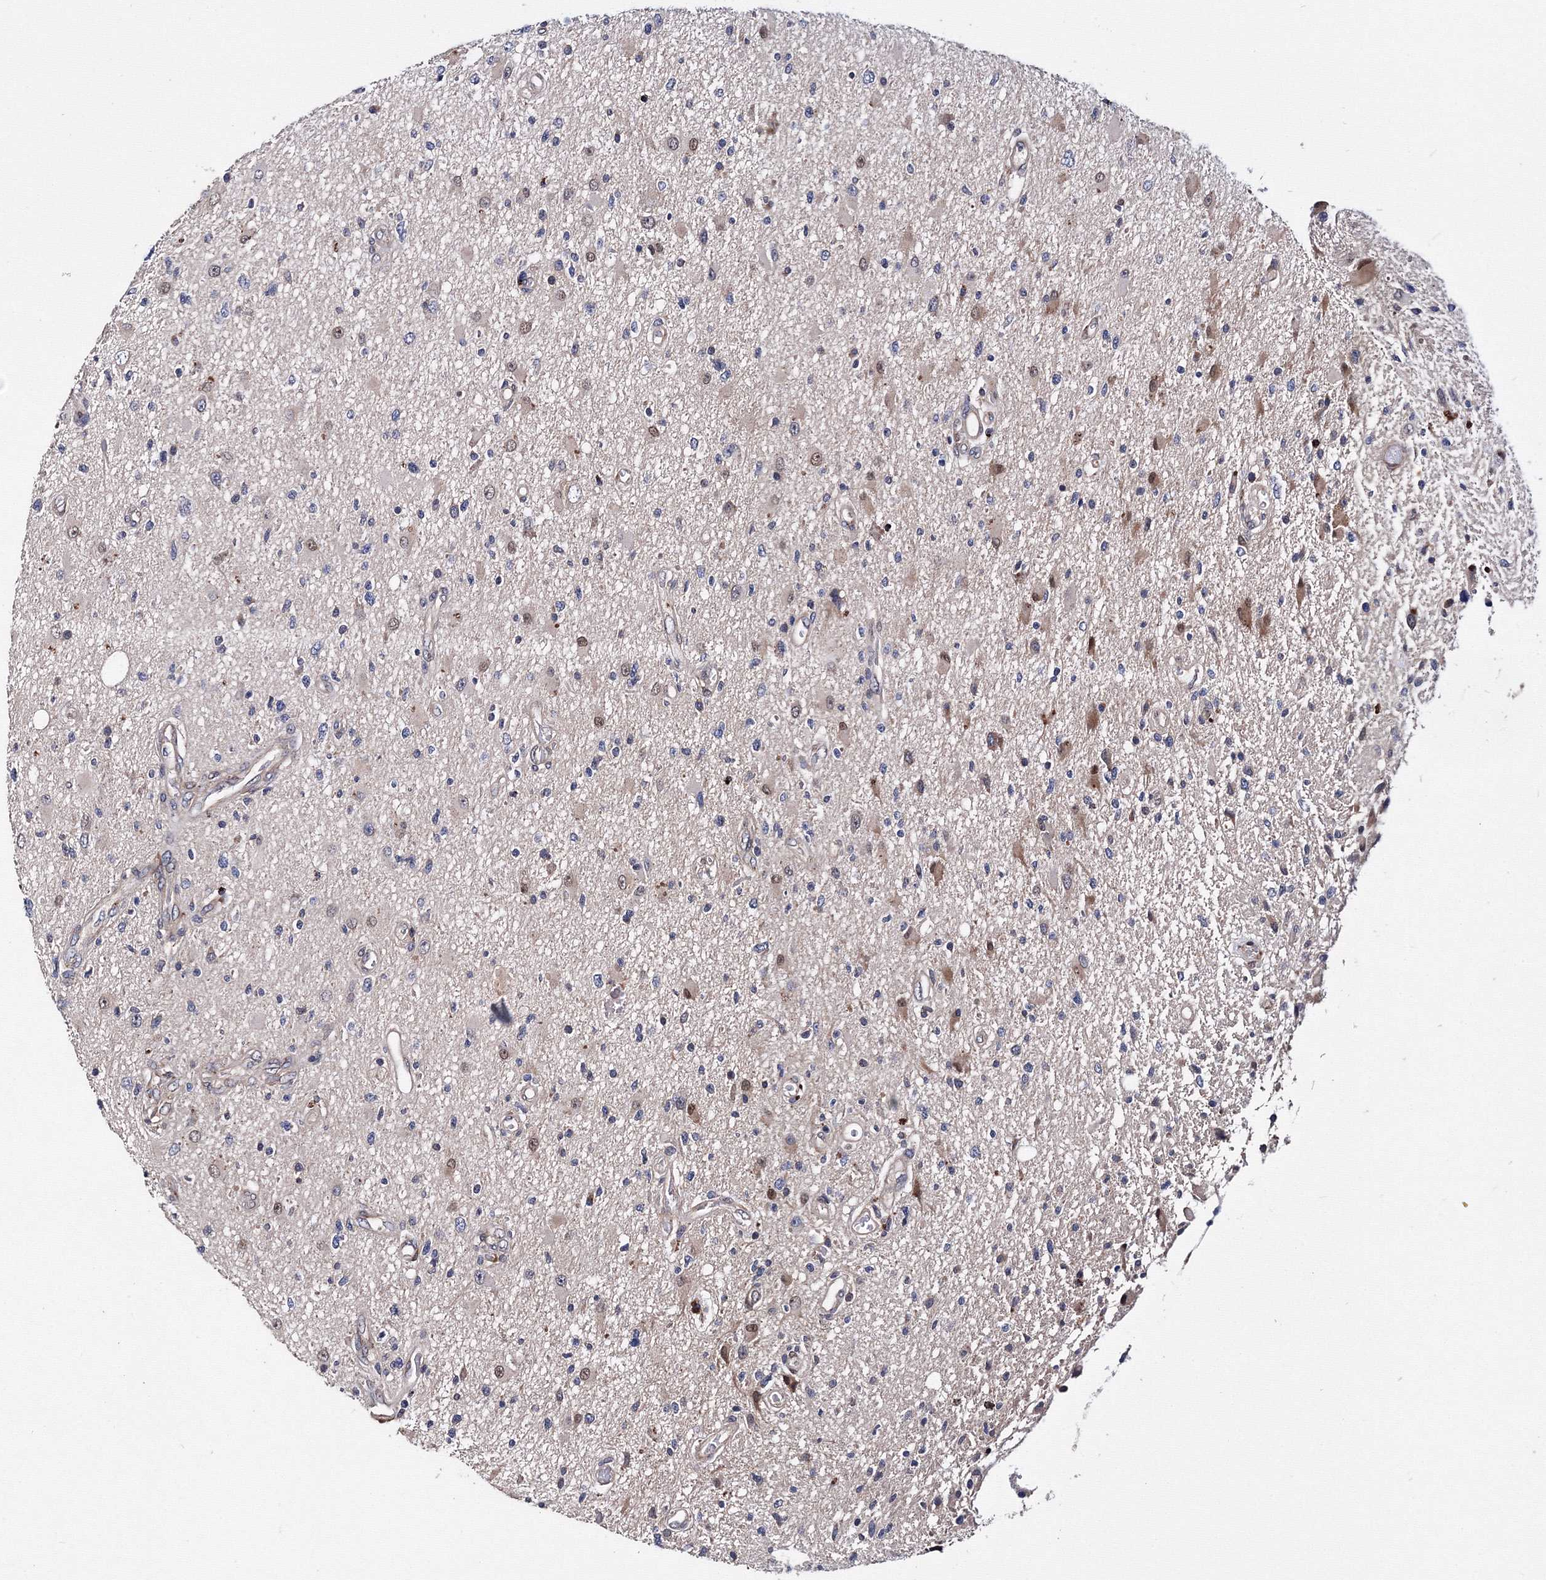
{"staining": {"intensity": "negative", "quantity": "none", "location": "none"}, "tissue": "glioma", "cell_type": "Tumor cells", "image_type": "cancer", "snomed": [{"axis": "morphology", "description": "Glioma, malignant, High grade"}, {"axis": "topography", "description": "Brain"}], "caption": "Immunohistochemistry histopathology image of neoplastic tissue: malignant glioma (high-grade) stained with DAB (3,3'-diaminobenzidine) shows no significant protein staining in tumor cells. The staining was performed using DAB to visualize the protein expression in brown, while the nuclei were stained in blue with hematoxylin (Magnification: 20x).", "gene": "PHYKPL", "patient": {"sex": "male", "age": 33}}